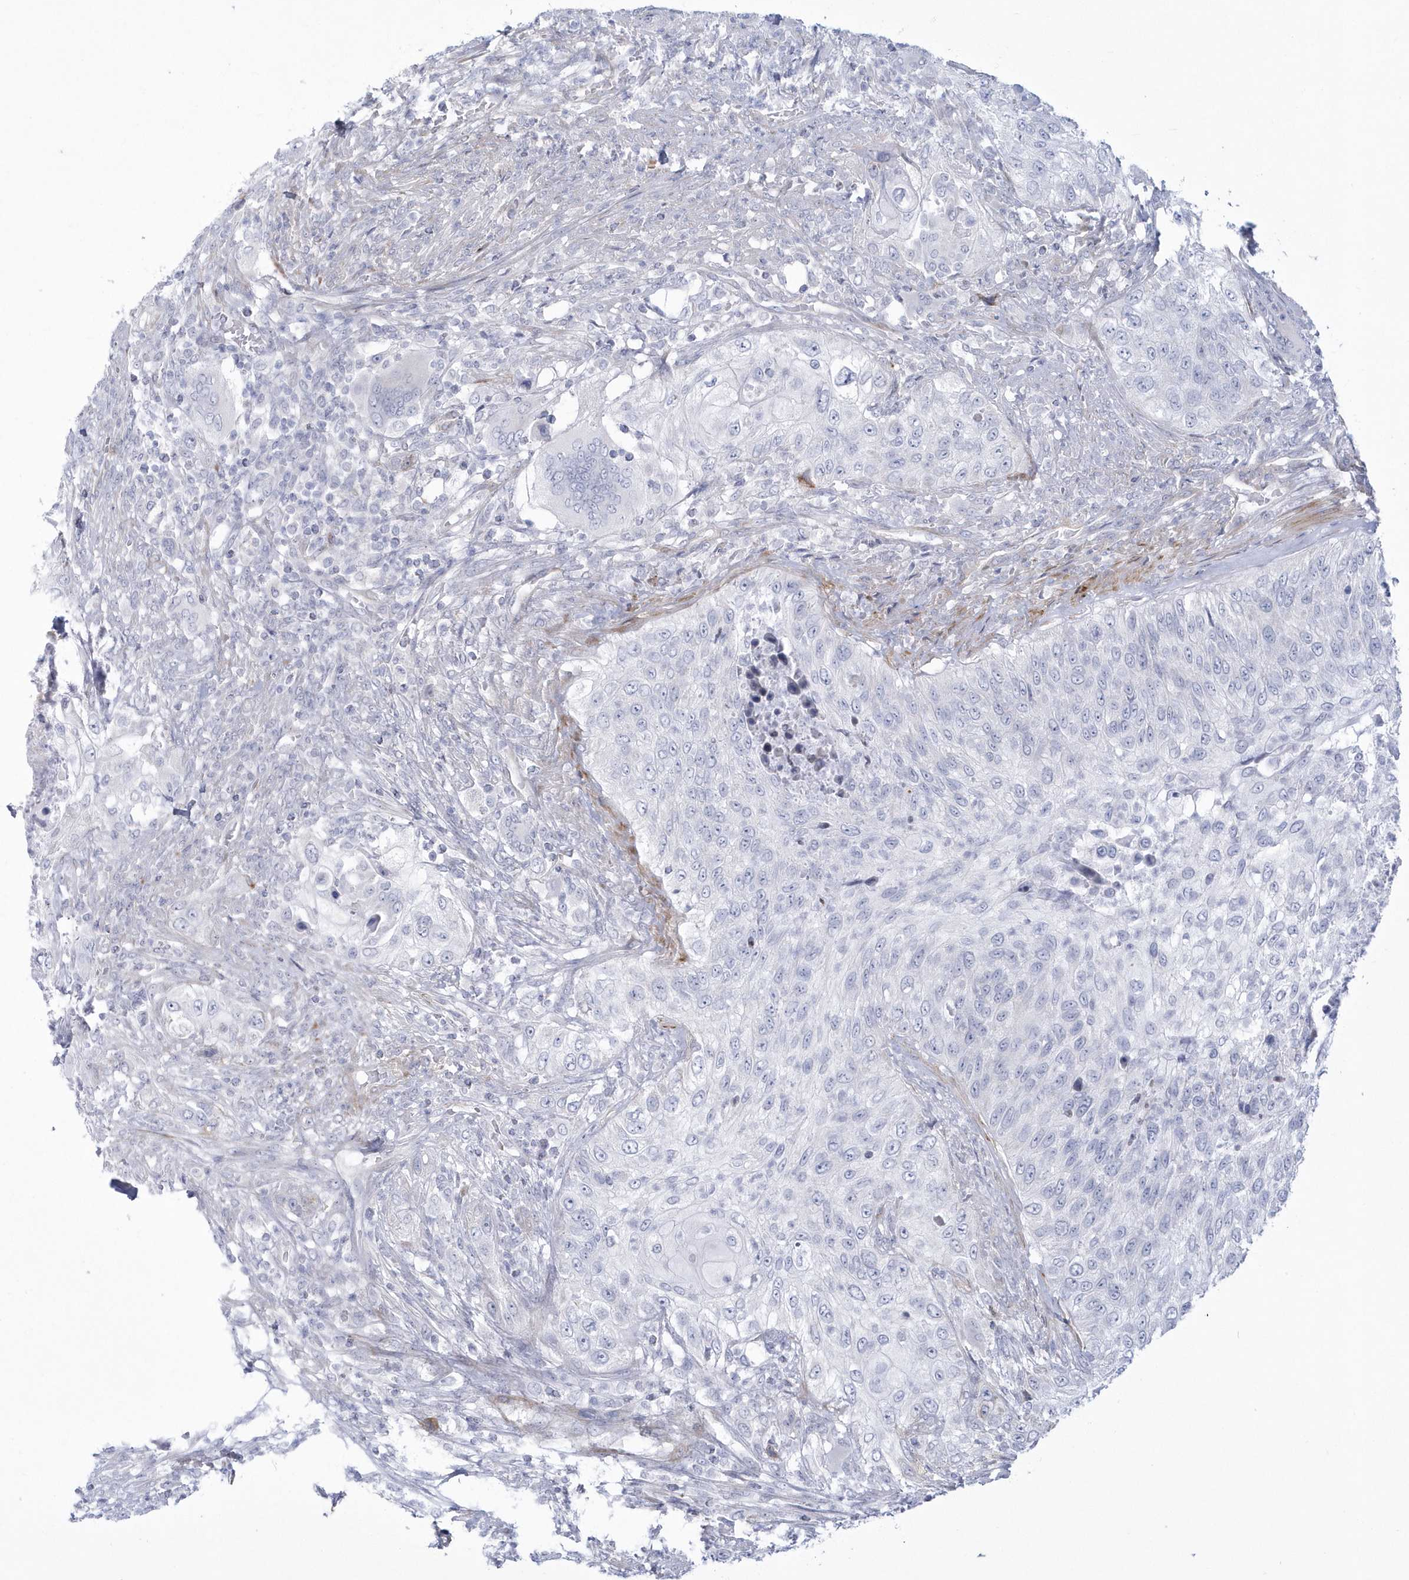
{"staining": {"intensity": "negative", "quantity": "none", "location": "none"}, "tissue": "urothelial cancer", "cell_type": "Tumor cells", "image_type": "cancer", "snomed": [{"axis": "morphology", "description": "Urothelial carcinoma, High grade"}, {"axis": "topography", "description": "Urinary bladder"}], "caption": "A photomicrograph of human urothelial carcinoma (high-grade) is negative for staining in tumor cells.", "gene": "WDR27", "patient": {"sex": "female", "age": 60}}